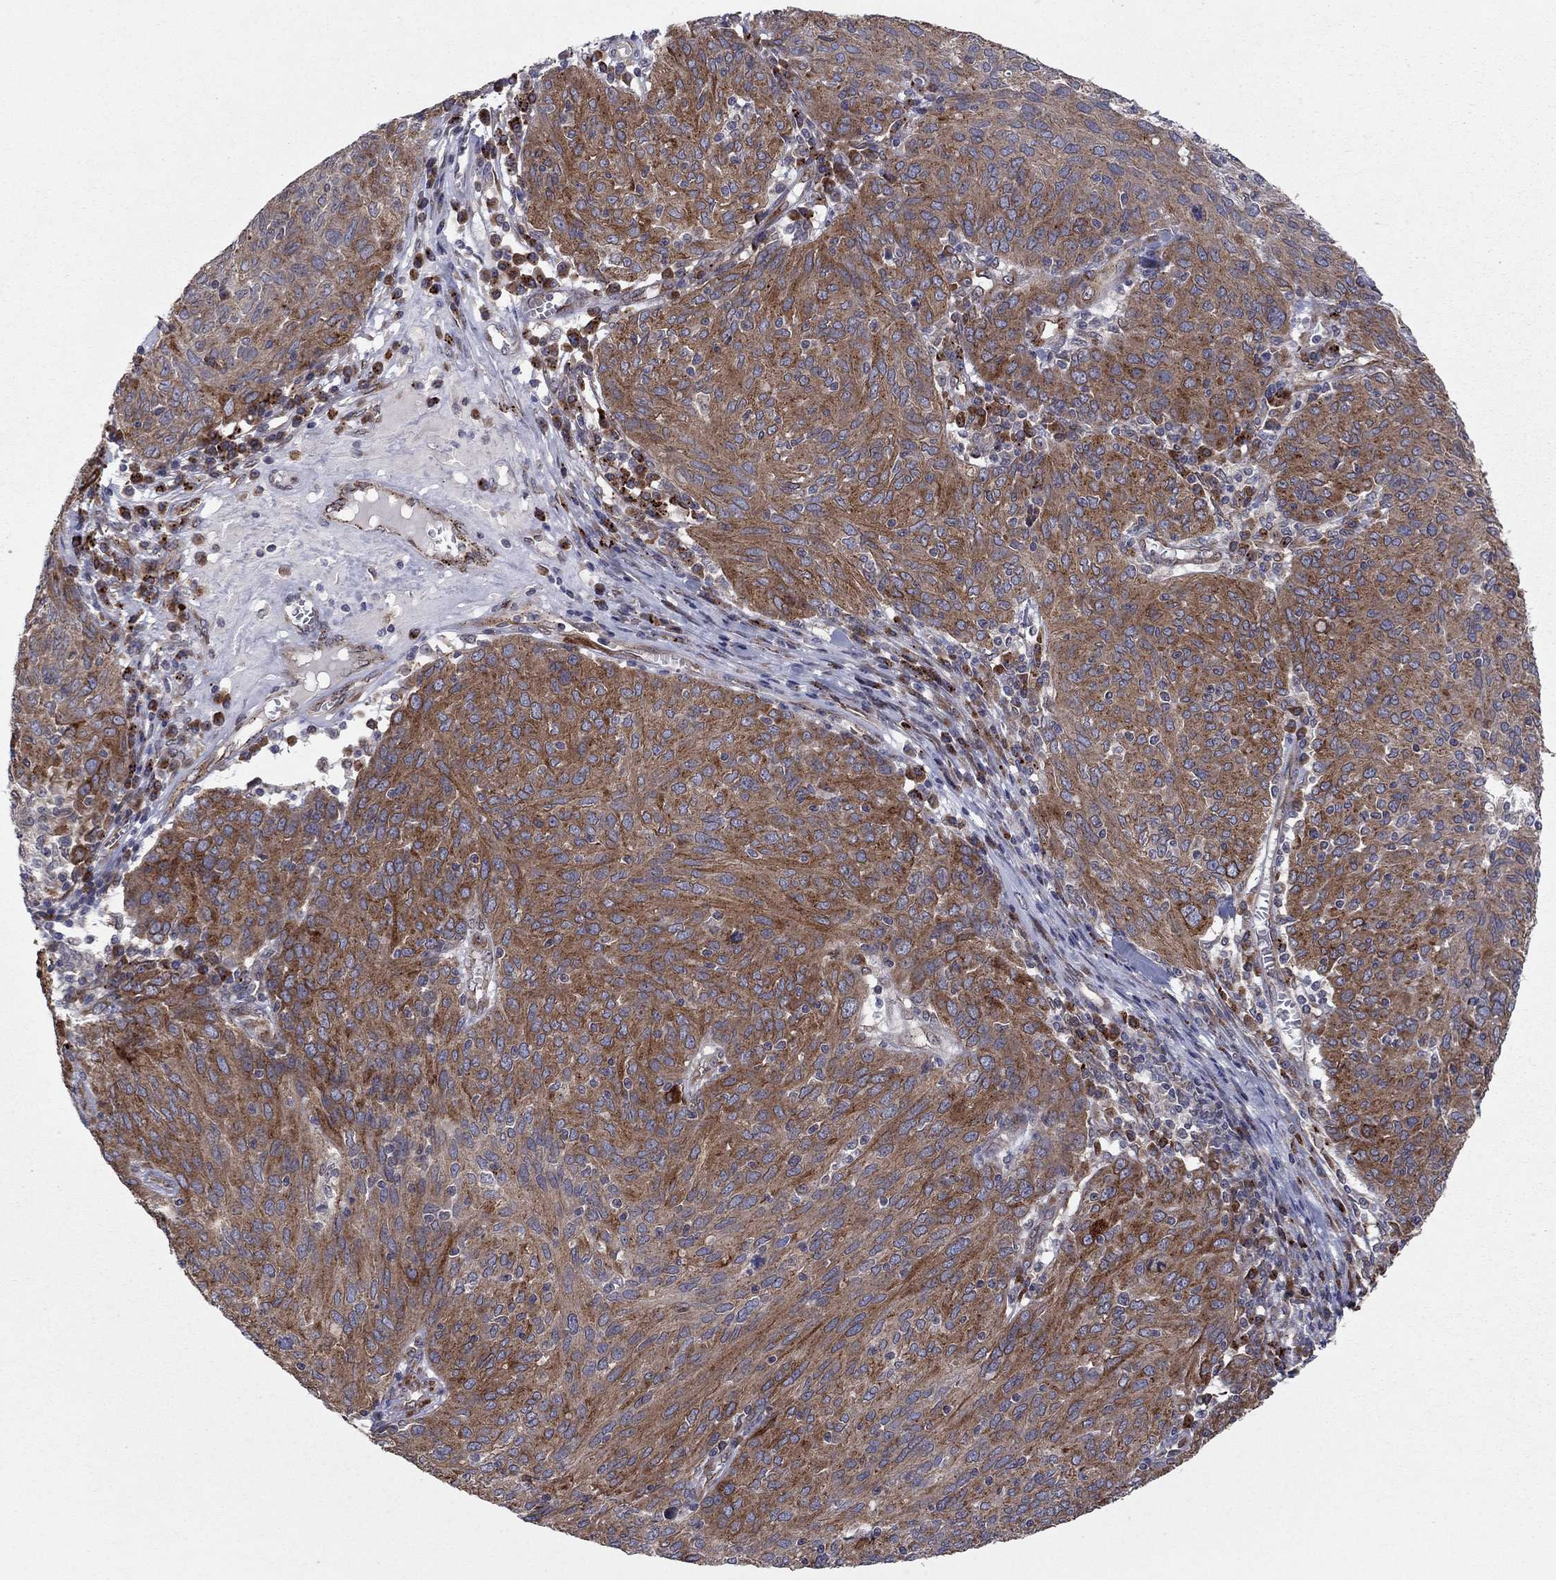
{"staining": {"intensity": "strong", "quantity": "25%-75%", "location": "cytoplasmic/membranous"}, "tissue": "ovarian cancer", "cell_type": "Tumor cells", "image_type": "cancer", "snomed": [{"axis": "morphology", "description": "Carcinoma, endometroid"}, {"axis": "topography", "description": "Ovary"}], "caption": "Protein expression analysis of ovarian cancer (endometroid carcinoma) shows strong cytoplasmic/membranous expression in about 25%-75% of tumor cells.", "gene": "YIF1A", "patient": {"sex": "female", "age": 50}}